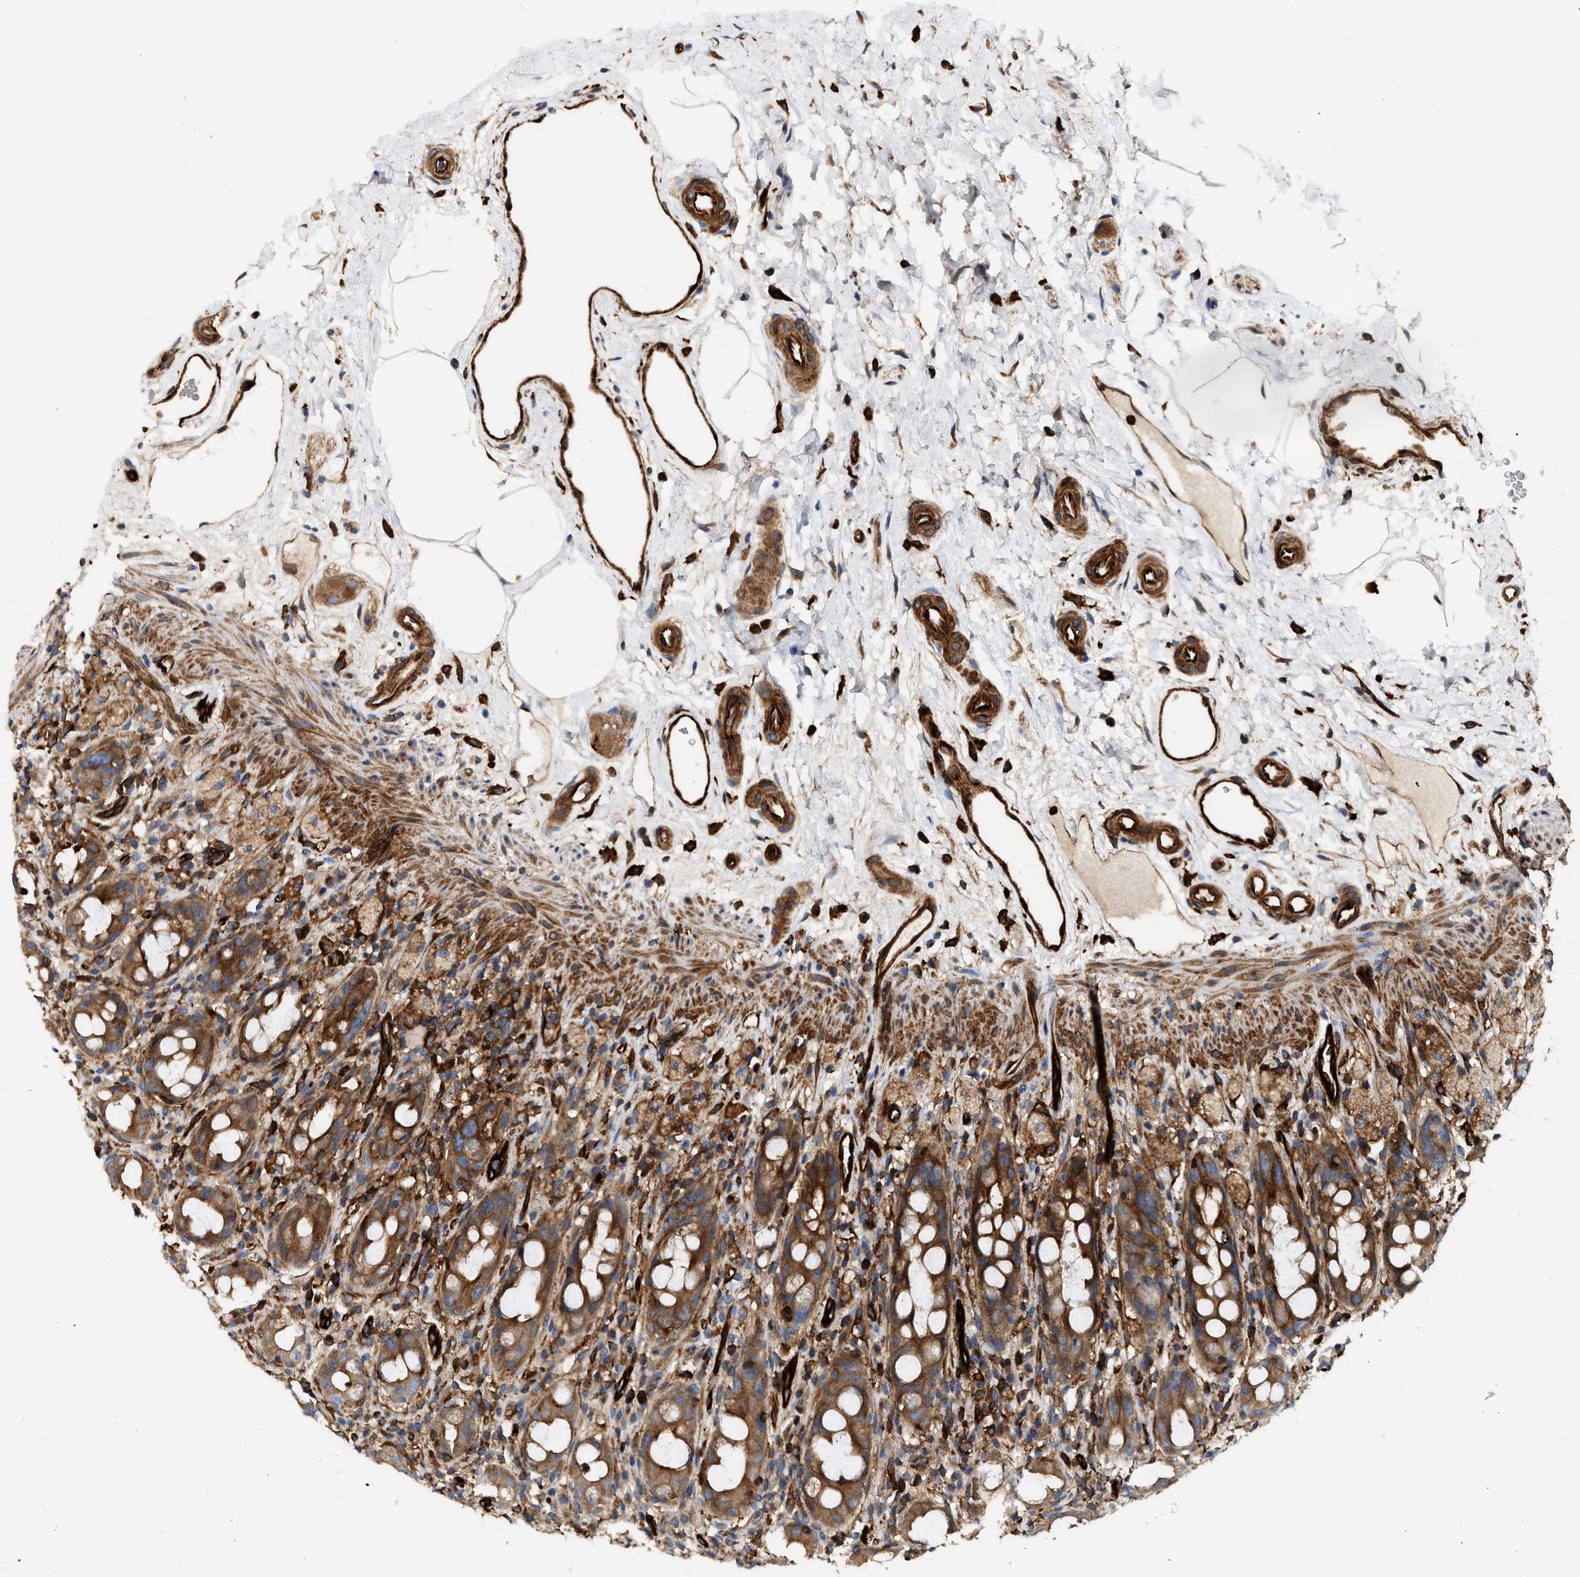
{"staining": {"intensity": "moderate", "quantity": ">75%", "location": "cytoplasmic/membranous"}, "tissue": "rectum", "cell_type": "Glandular cells", "image_type": "normal", "snomed": [{"axis": "morphology", "description": "Normal tissue, NOS"}, {"axis": "topography", "description": "Rectum"}], "caption": "IHC of benign rectum exhibits medium levels of moderate cytoplasmic/membranous positivity in about >75% of glandular cells. (brown staining indicates protein expression, while blue staining denotes nuclei).", "gene": "HIP1", "patient": {"sex": "male", "age": 44}}